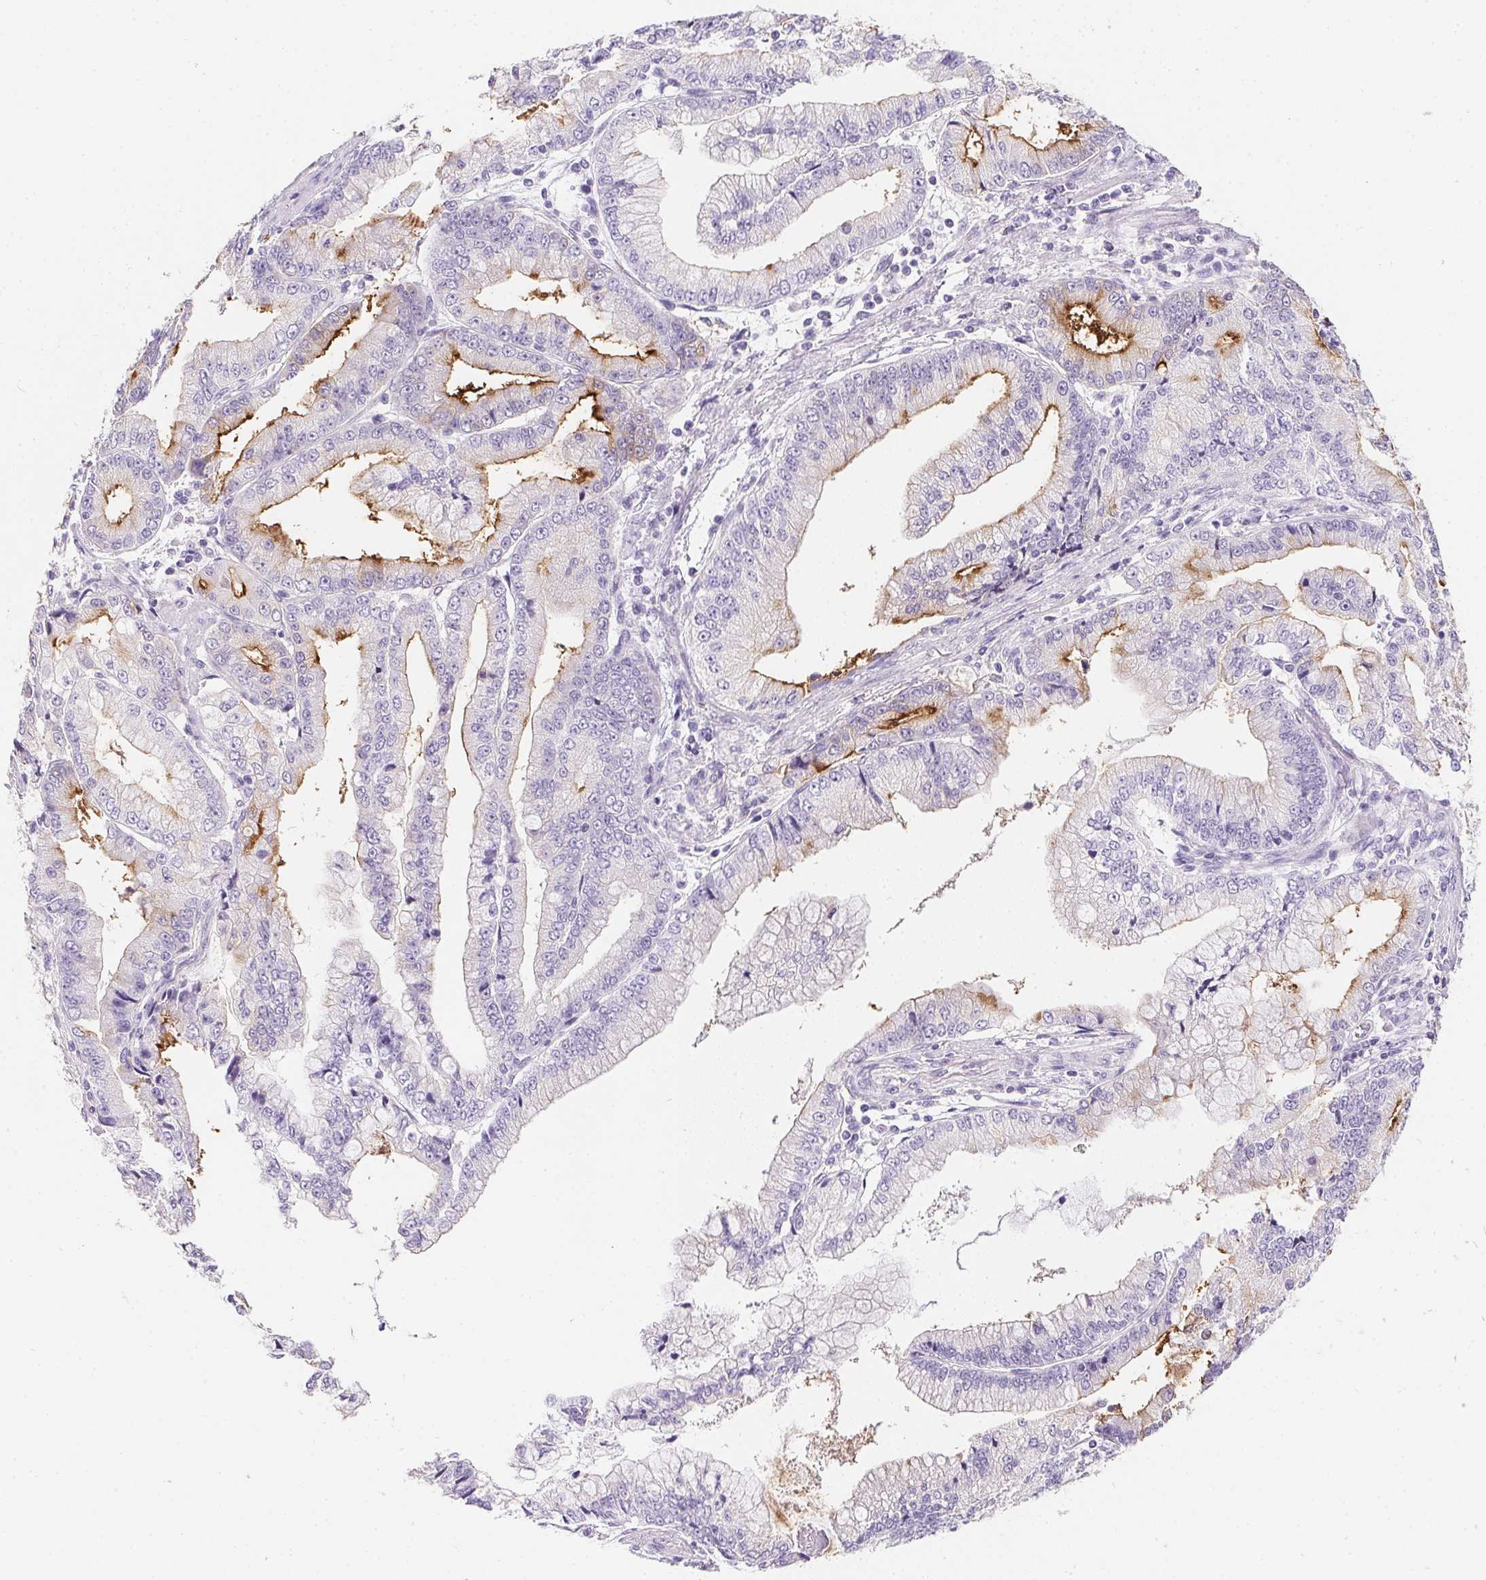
{"staining": {"intensity": "moderate", "quantity": "25%-75%", "location": "cytoplasmic/membranous"}, "tissue": "stomach cancer", "cell_type": "Tumor cells", "image_type": "cancer", "snomed": [{"axis": "morphology", "description": "Adenocarcinoma, NOS"}, {"axis": "topography", "description": "Stomach, upper"}], "caption": "Immunohistochemical staining of human stomach cancer demonstrates medium levels of moderate cytoplasmic/membranous protein staining in approximately 25%-75% of tumor cells. The staining was performed using DAB (3,3'-diaminobenzidine), with brown indicating positive protein expression. Nuclei are stained blue with hematoxylin.", "gene": "AQP5", "patient": {"sex": "female", "age": 74}}